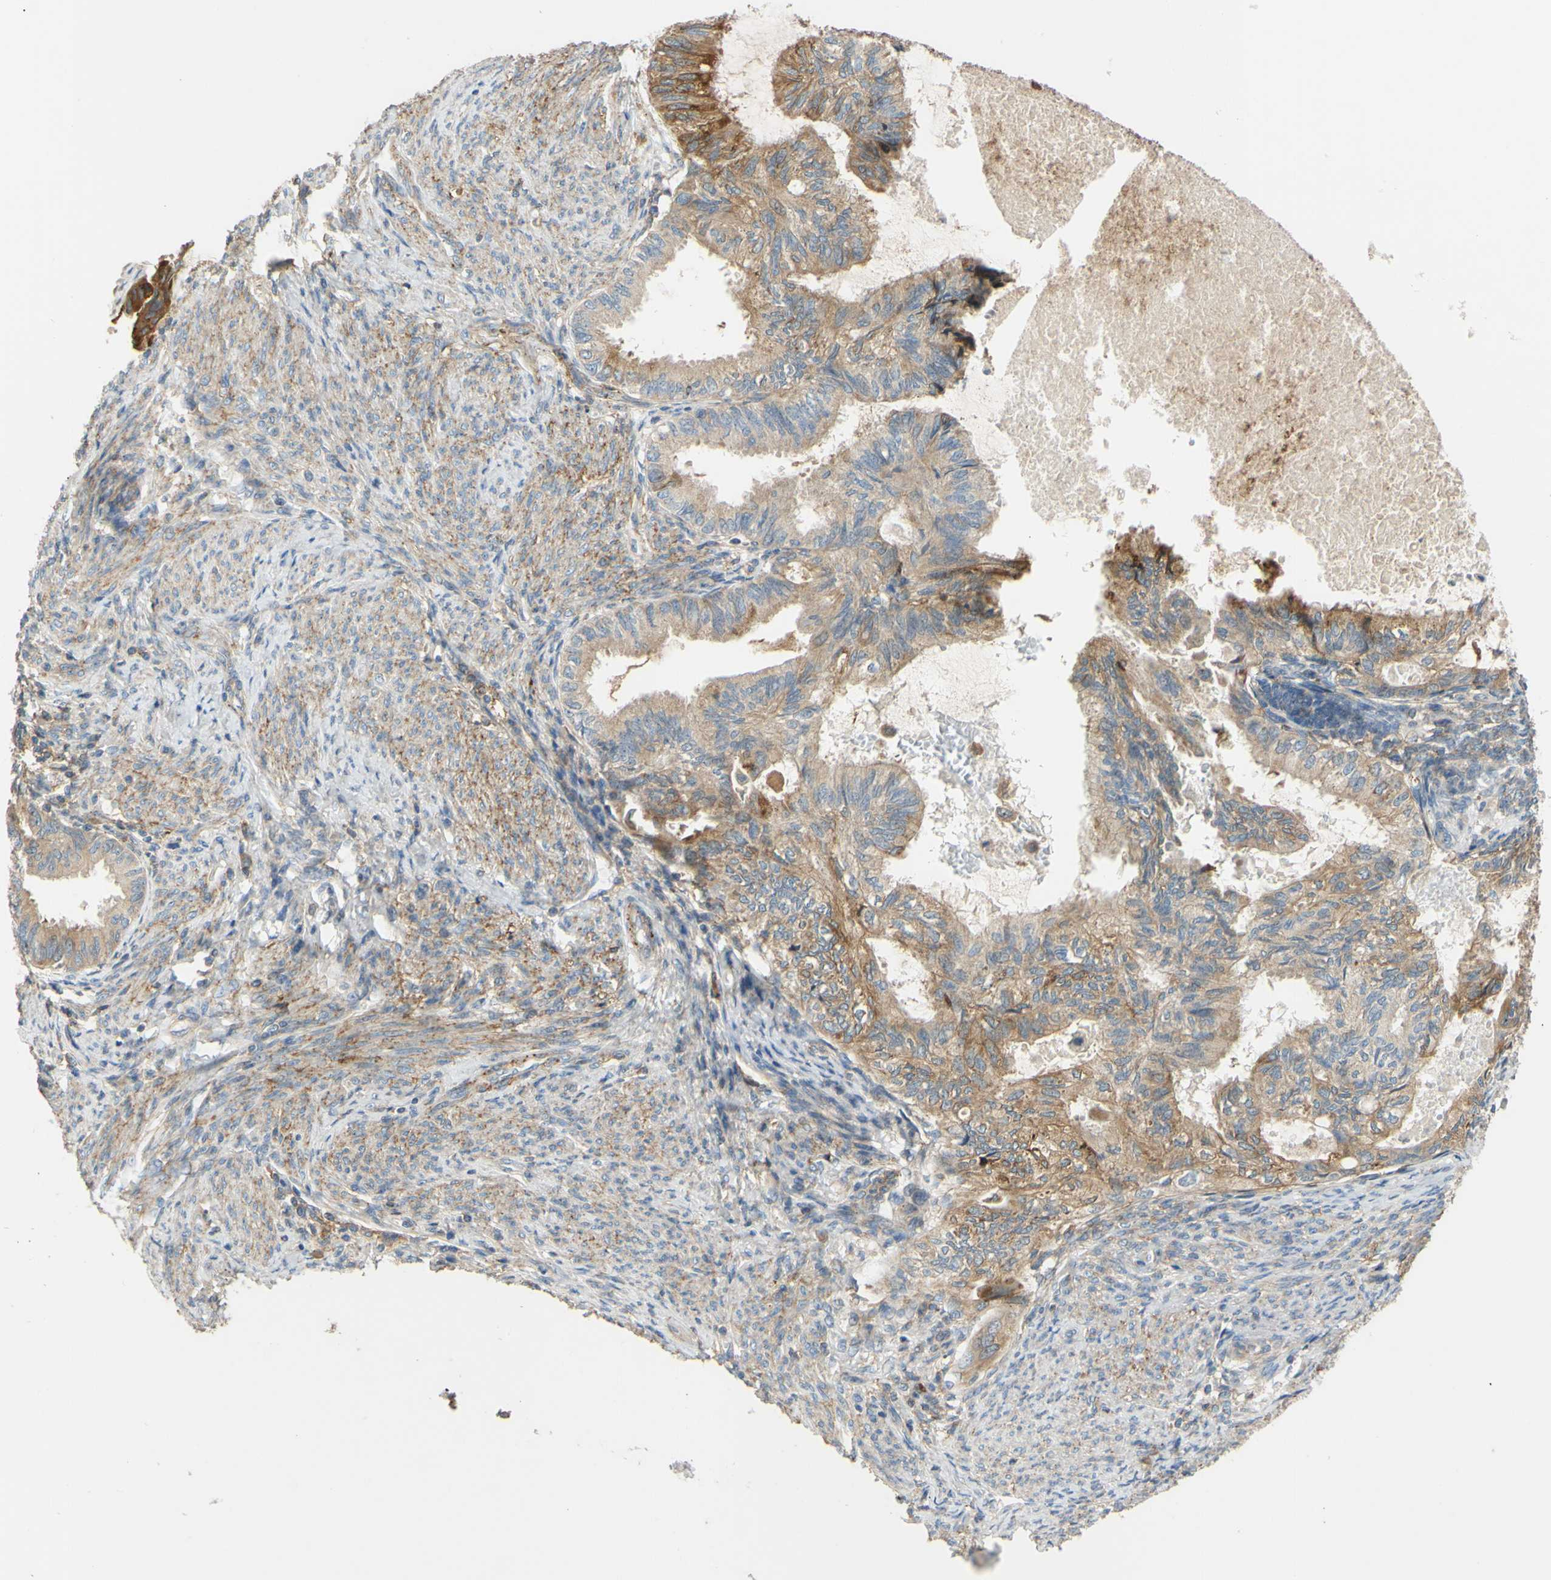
{"staining": {"intensity": "weak", "quantity": "25%-75%", "location": "cytoplasmic/membranous"}, "tissue": "cervical cancer", "cell_type": "Tumor cells", "image_type": "cancer", "snomed": [{"axis": "morphology", "description": "Normal tissue, NOS"}, {"axis": "morphology", "description": "Adenocarcinoma, NOS"}, {"axis": "topography", "description": "Cervix"}, {"axis": "topography", "description": "Endometrium"}], "caption": "Protein analysis of adenocarcinoma (cervical) tissue displays weak cytoplasmic/membranous expression in about 25%-75% of tumor cells. (IHC, brightfield microscopy, high magnification).", "gene": "POR", "patient": {"sex": "female", "age": 86}}